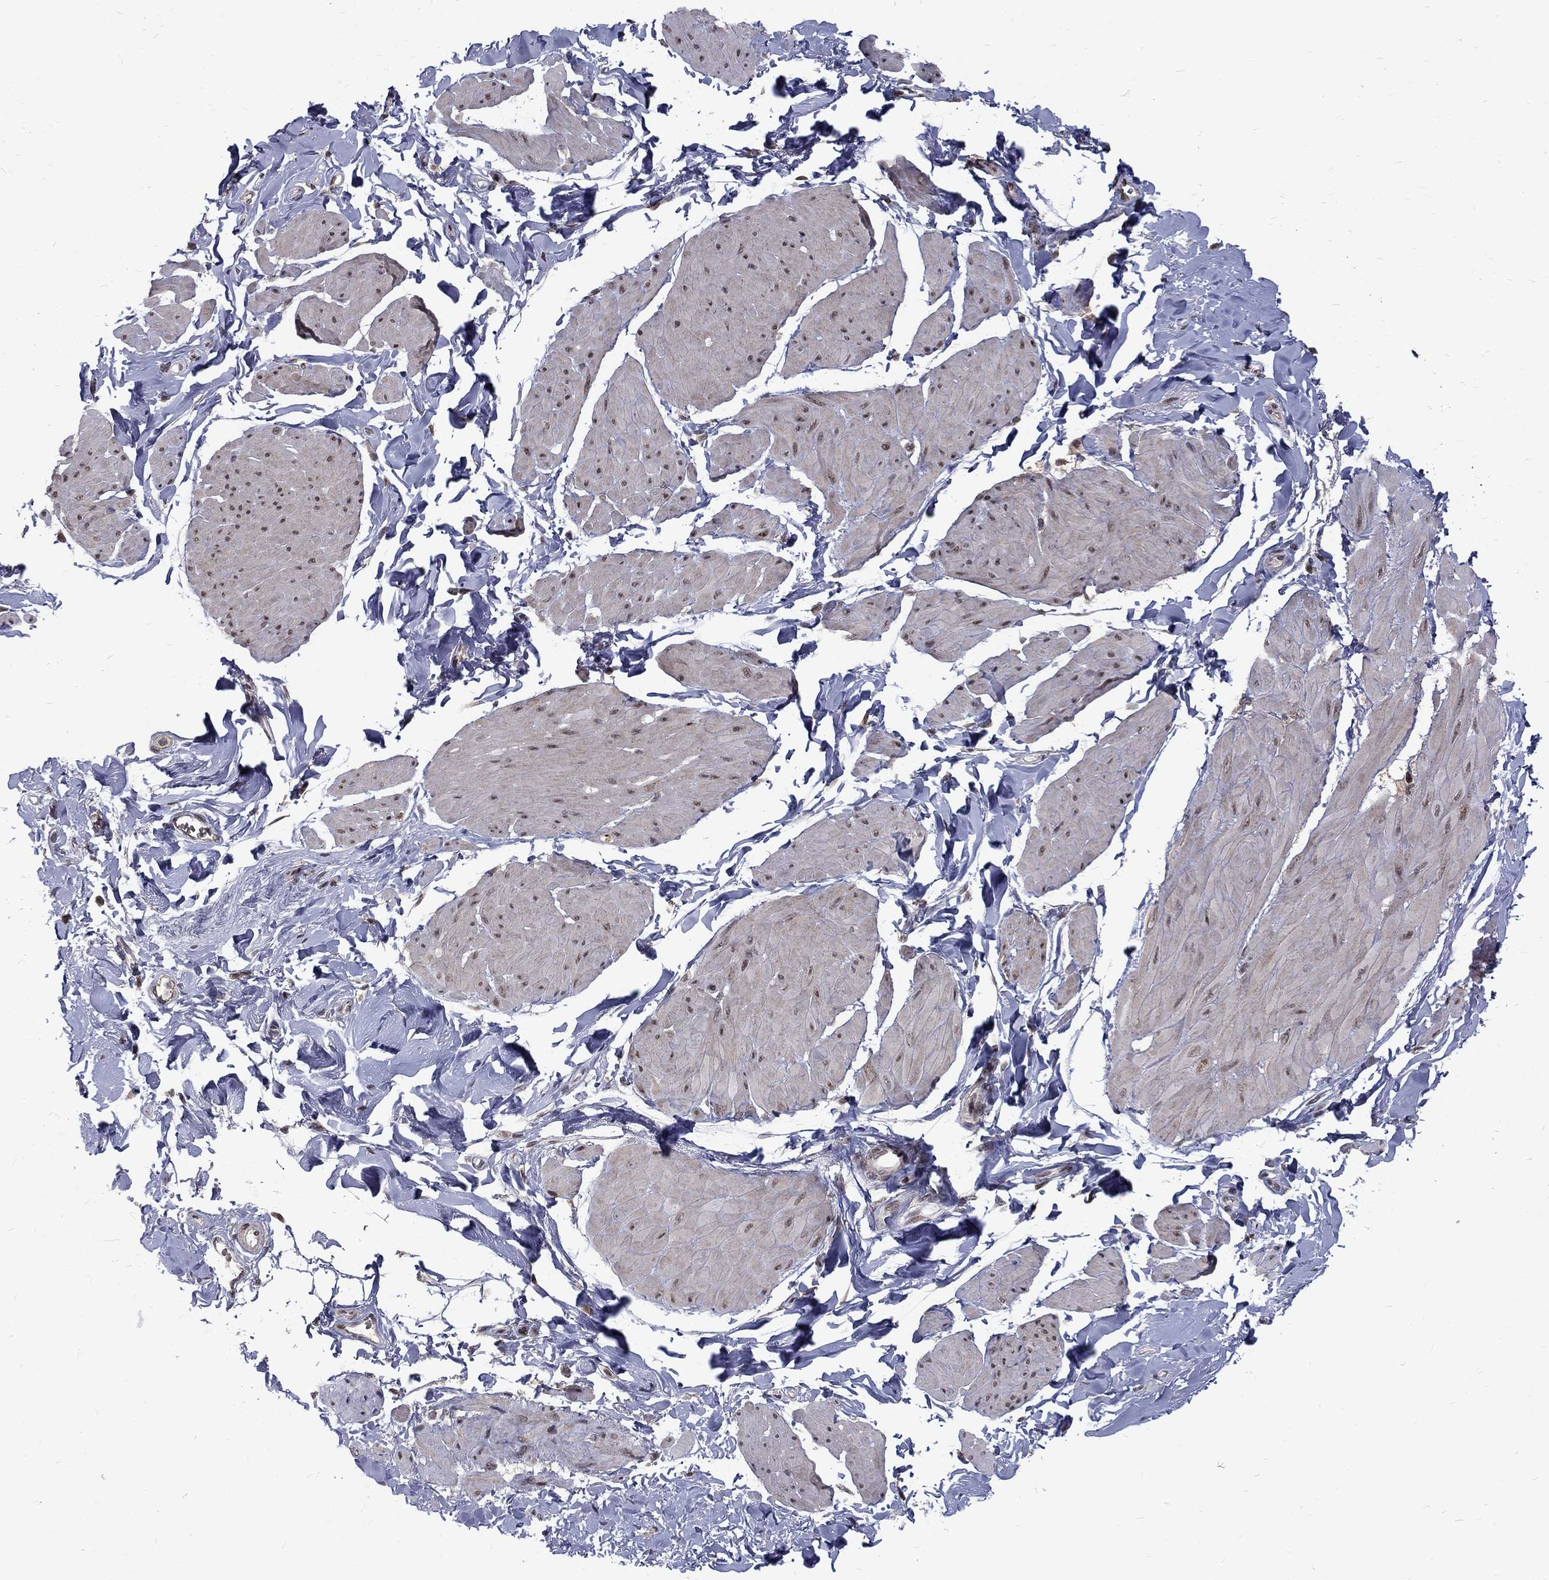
{"staining": {"intensity": "moderate", "quantity": "25%-75%", "location": "nuclear"}, "tissue": "smooth muscle", "cell_type": "Smooth muscle cells", "image_type": "normal", "snomed": [{"axis": "morphology", "description": "Normal tissue, NOS"}, {"axis": "topography", "description": "Adipose tissue"}, {"axis": "topography", "description": "Smooth muscle"}, {"axis": "topography", "description": "Peripheral nerve tissue"}], "caption": "Normal smooth muscle displays moderate nuclear positivity in about 25%-75% of smooth muscle cells, visualized by immunohistochemistry. The staining was performed using DAB (3,3'-diaminobenzidine), with brown indicating positive protein expression. Nuclei are stained blue with hematoxylin.", "gene": "TCEAL1", "patient": {"sex": "male", "age": 83}}